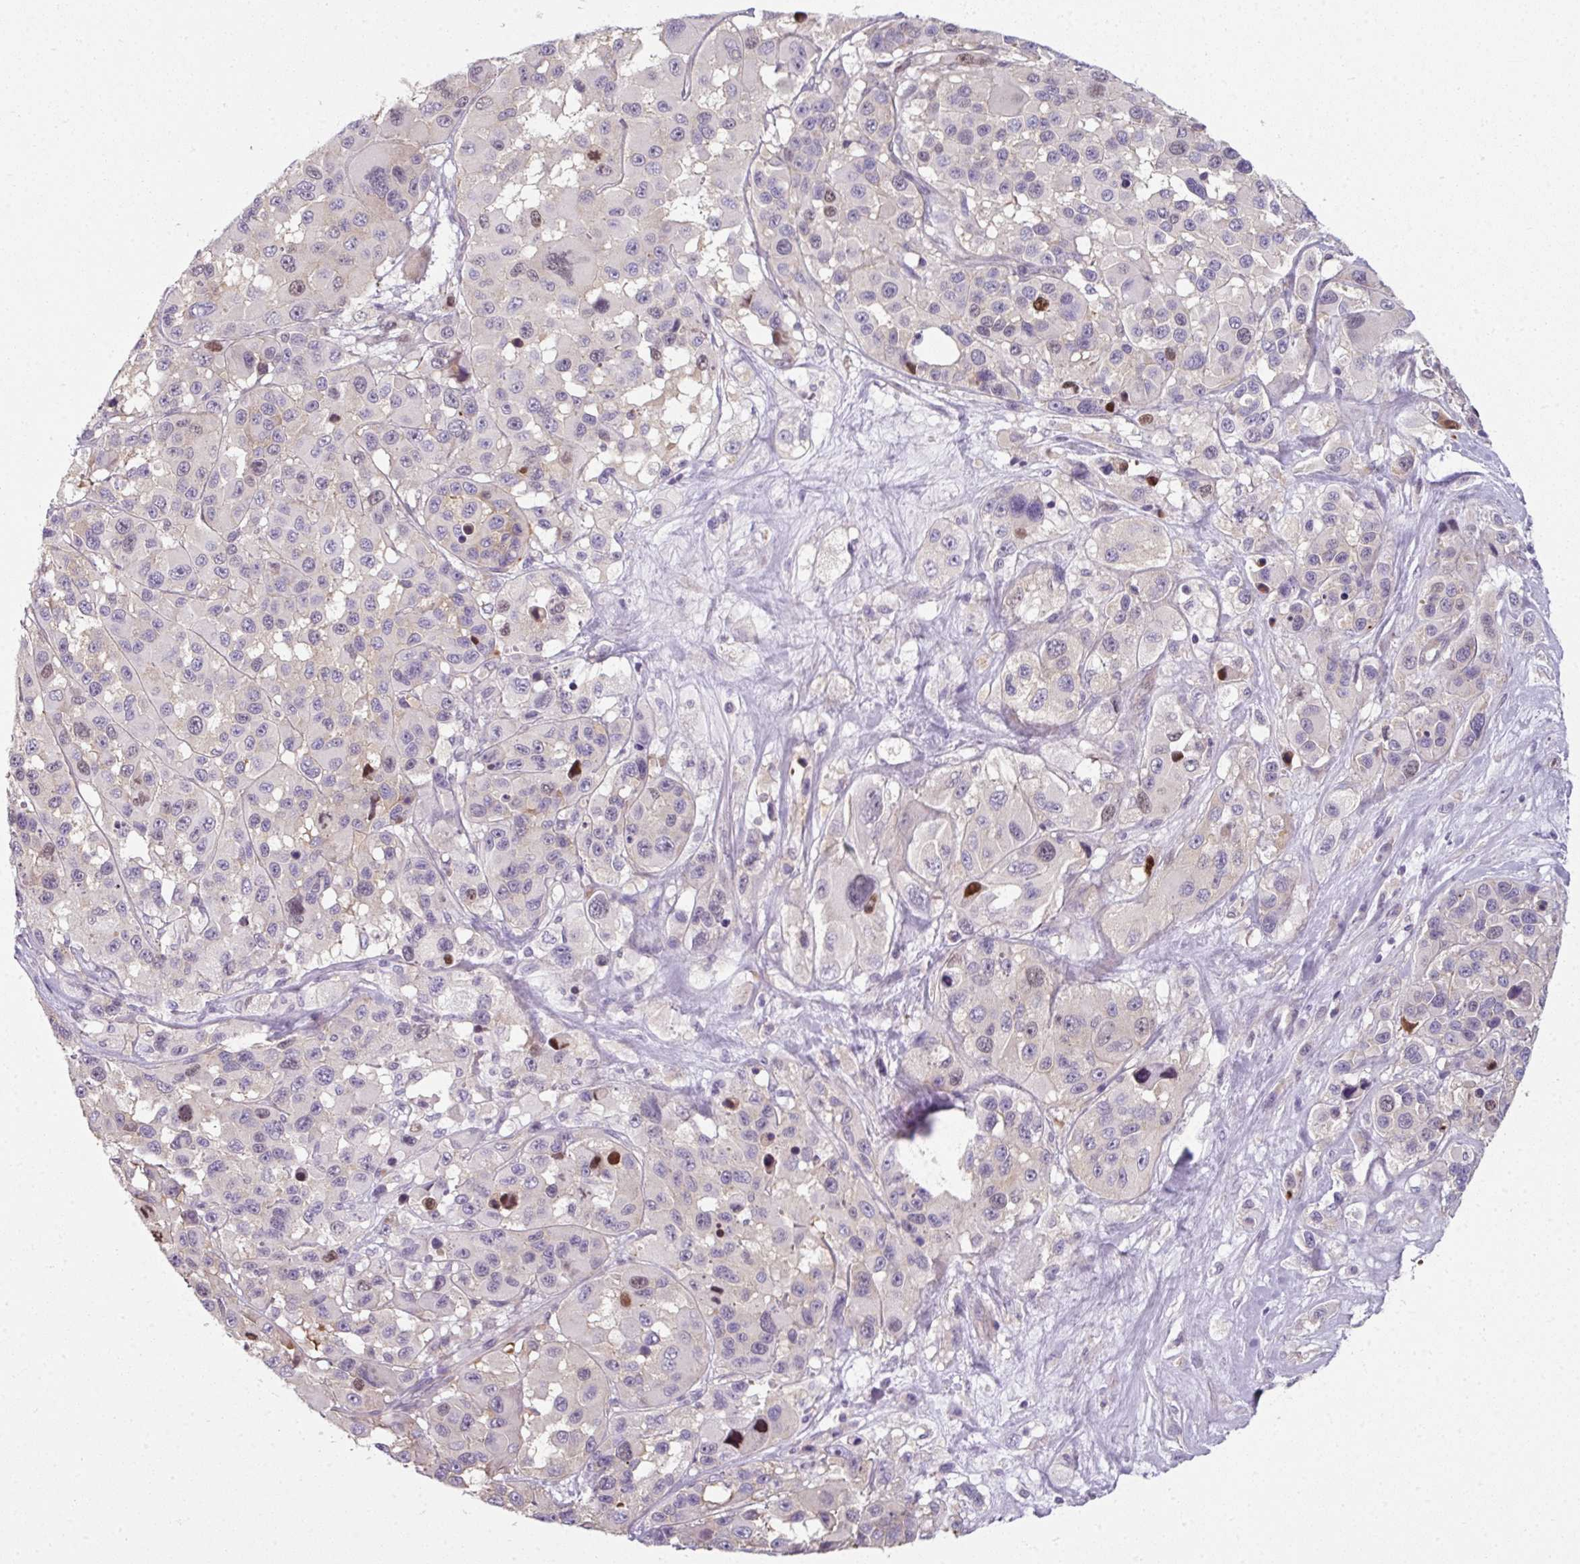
{"staining": {"intensity": "moderate", "quantity": "<25%", "location": "nuclear"}, "tissue": "melanoma", "cell_type": "Tumor cells", "image_type": "cancer", "snomed": [{"axis": "morphology", "description": "Malignant melanoma, Metastatic site"}, {"axis": "topography", "description": "Lymph node"}], "caption": "About <25% of tumor cells in melanoma show moderate nuclear protein expression as visualized by brown immunohistochemical staining.", "gene": "C19orf33", "patient": {"sex": "female", "age": 65}}